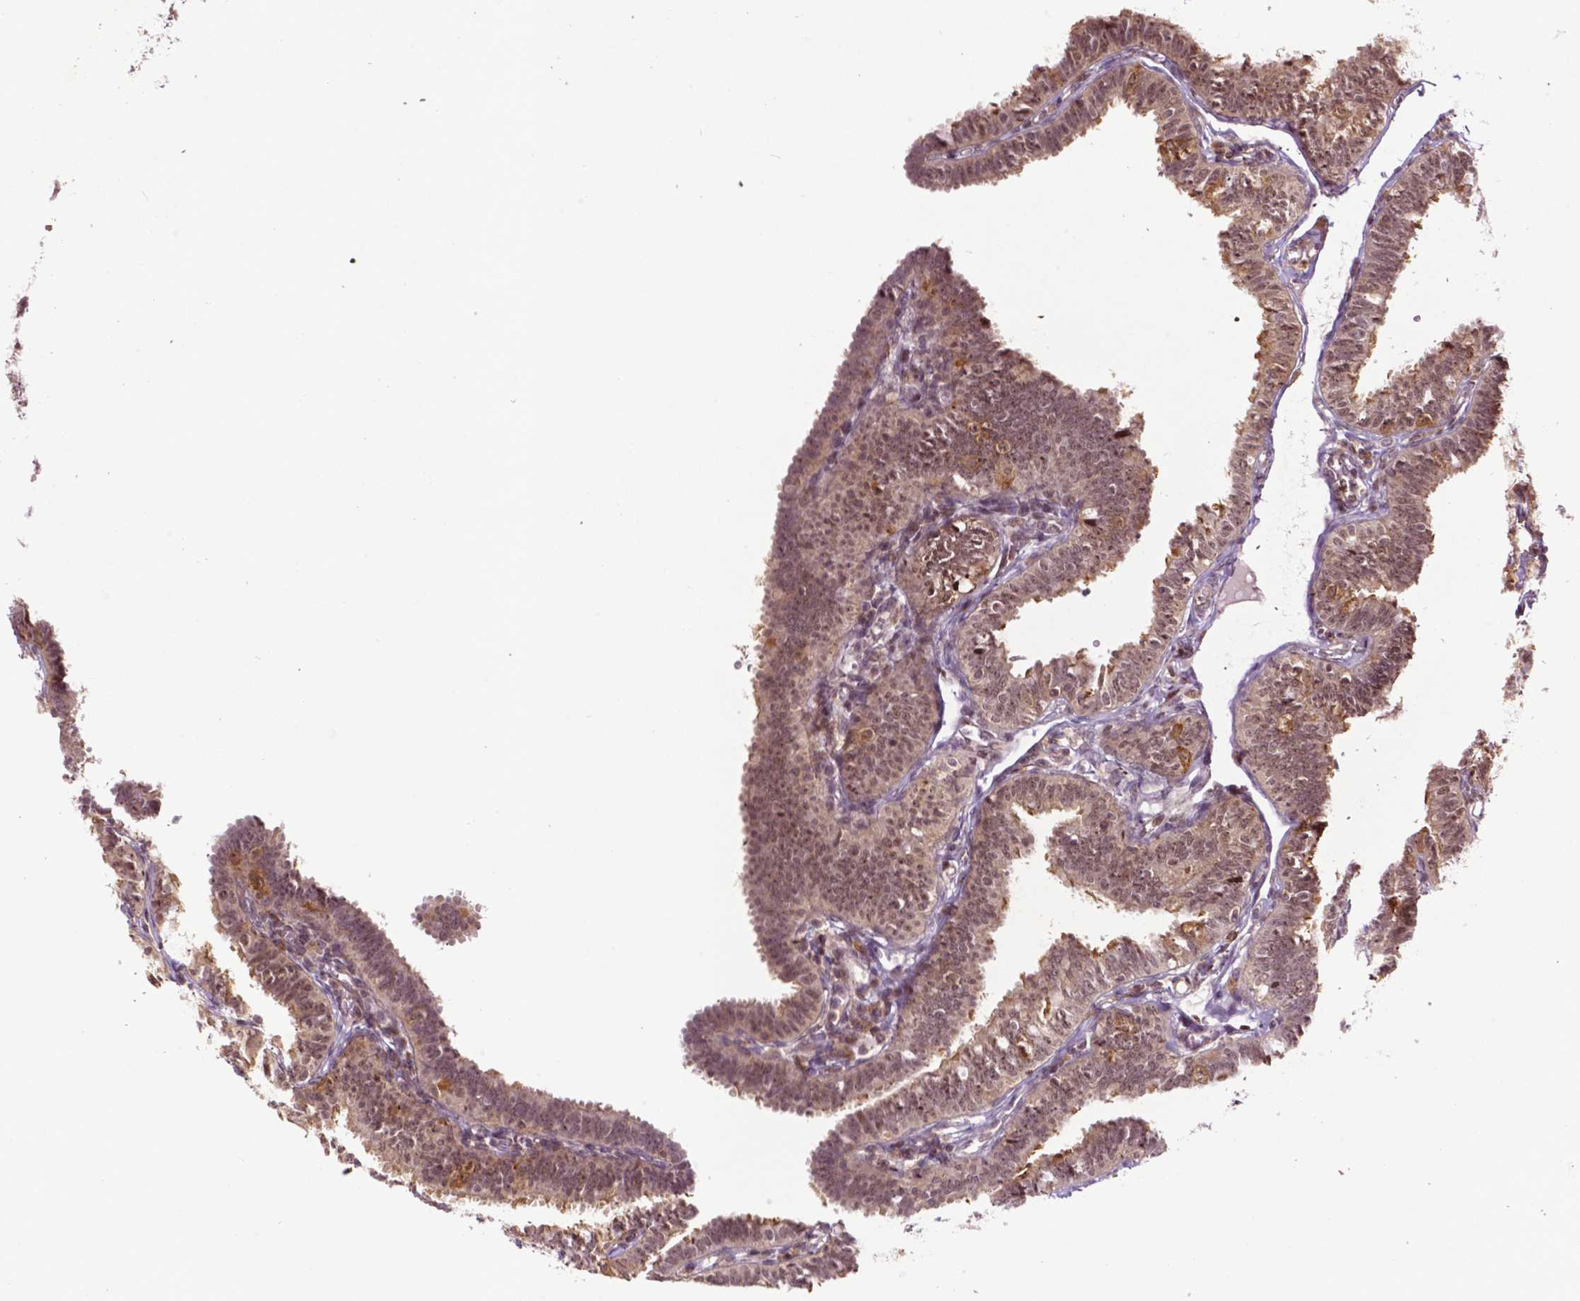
{"staining": {"intensity": "moderate", "quantity": ">75%", "location": "cytoplasmic/membranous,nuclear"}, "tissue": "fallopian tube", "cell_type": "Glandular cells", "image_type": "normal", "snomed": [{"axis": "morphology", "description": "Normal tissue, NOS"}, {"axis": "topography", "description": "Fallopian tube"}], "caption": "Protein positivity by immunohistochemistry (IHC) exhibits moderate cytoplasmic/membranous,nuclear positivity in approximately >75% of glandular cells in unremarkable fallopian tube.", "gene": "TMX2", "patient": {"sex": "female", "age": 25}}